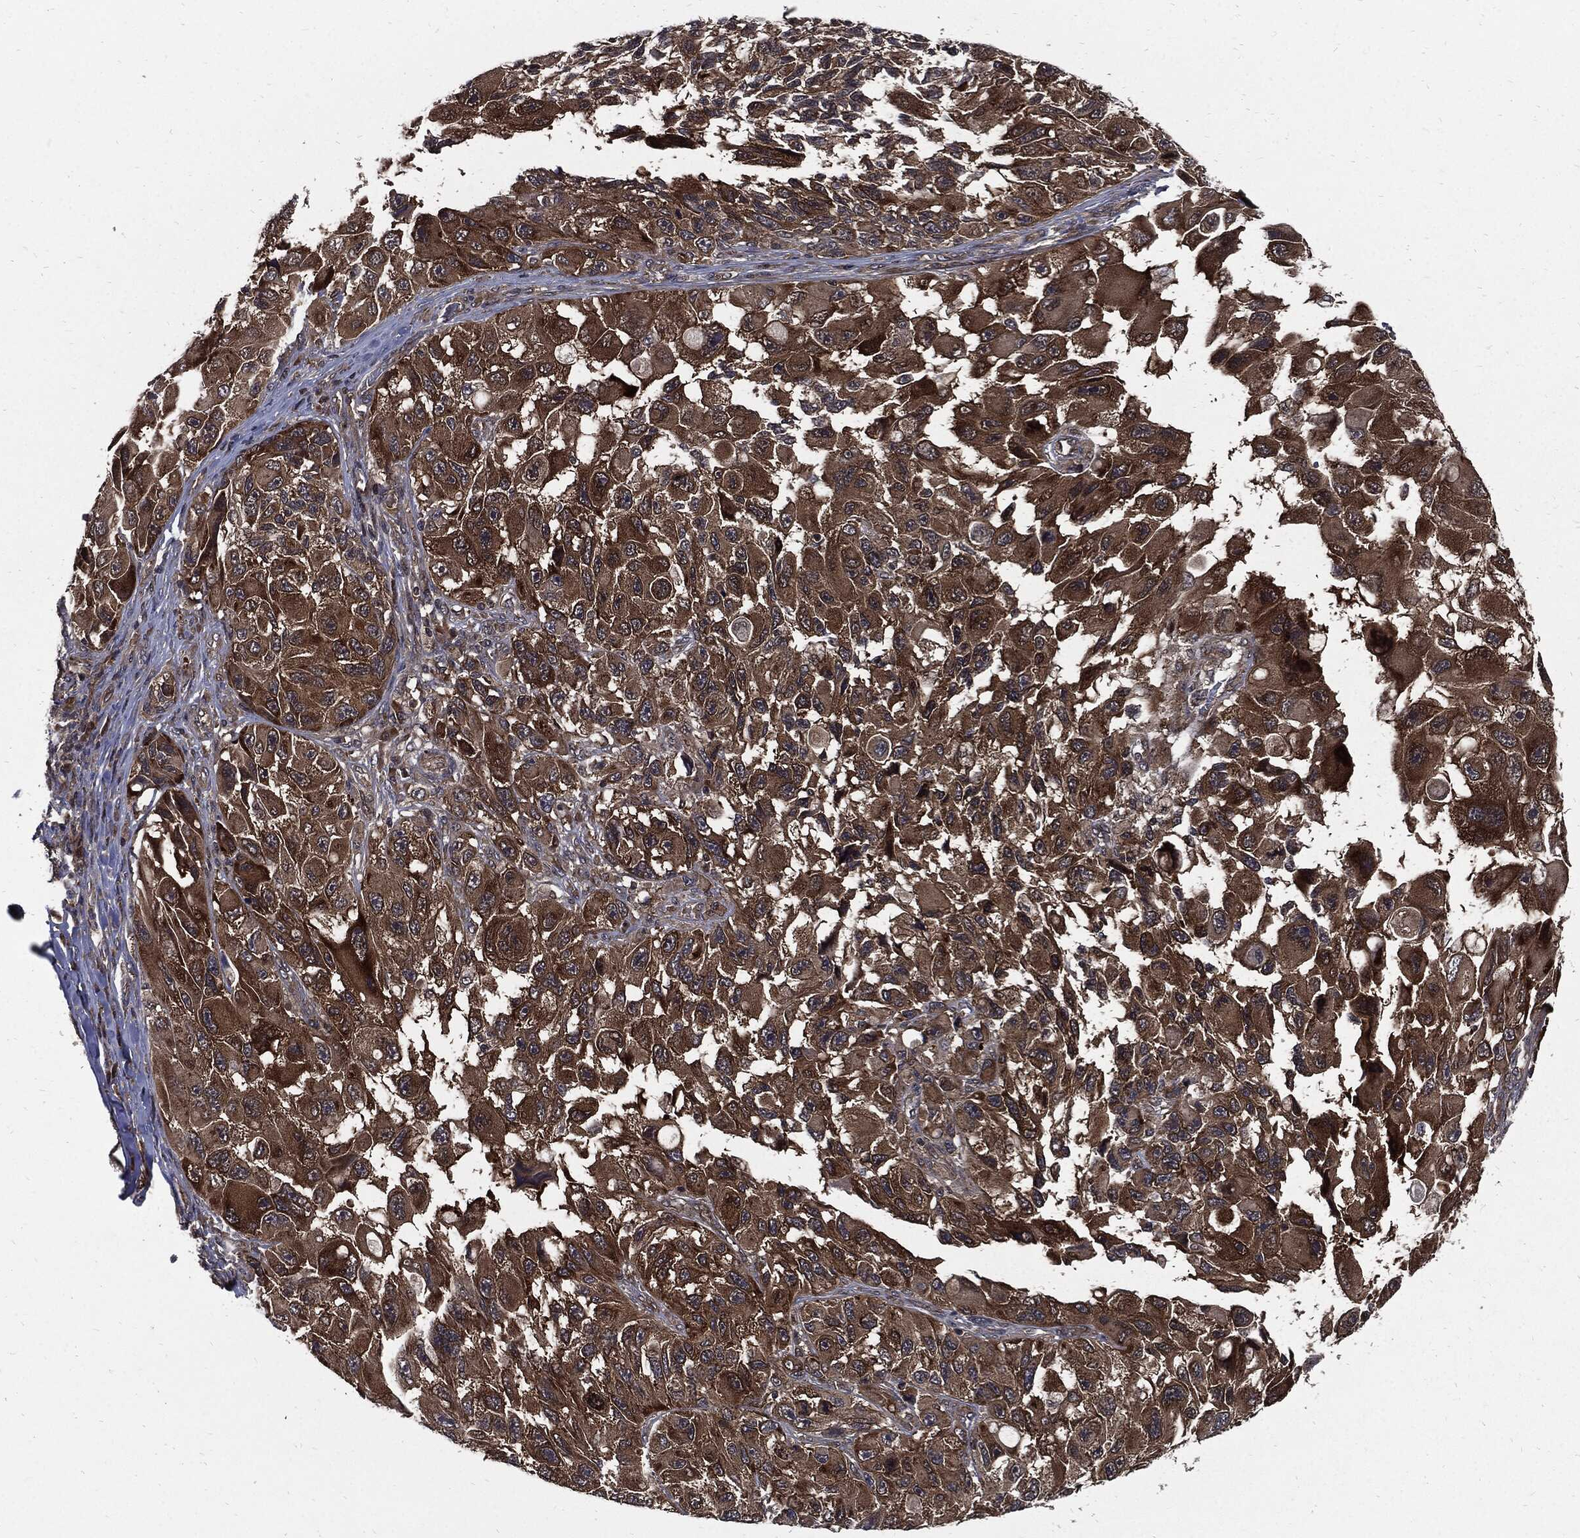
{"staining": {"intensity": "strong", "quantity": "25%-75%", "location": "cytoplasmic/membranous"}, "tissue": "melanoma", "cell_type": "Tumor cells", "image_type": "cancer", "snomed": [{"axis": "morphology", "description": "Malignant melanoma, NOS"}, {"axis": "topography", "description": "Skin"}], "caption": "Tumor cells show high levels of strong cytoplasmic/membranous positivity in about 25%-75% of cells in malignant melanoma.", "gene": "CLU", "patient": {"sex": "female", "age": 73}}